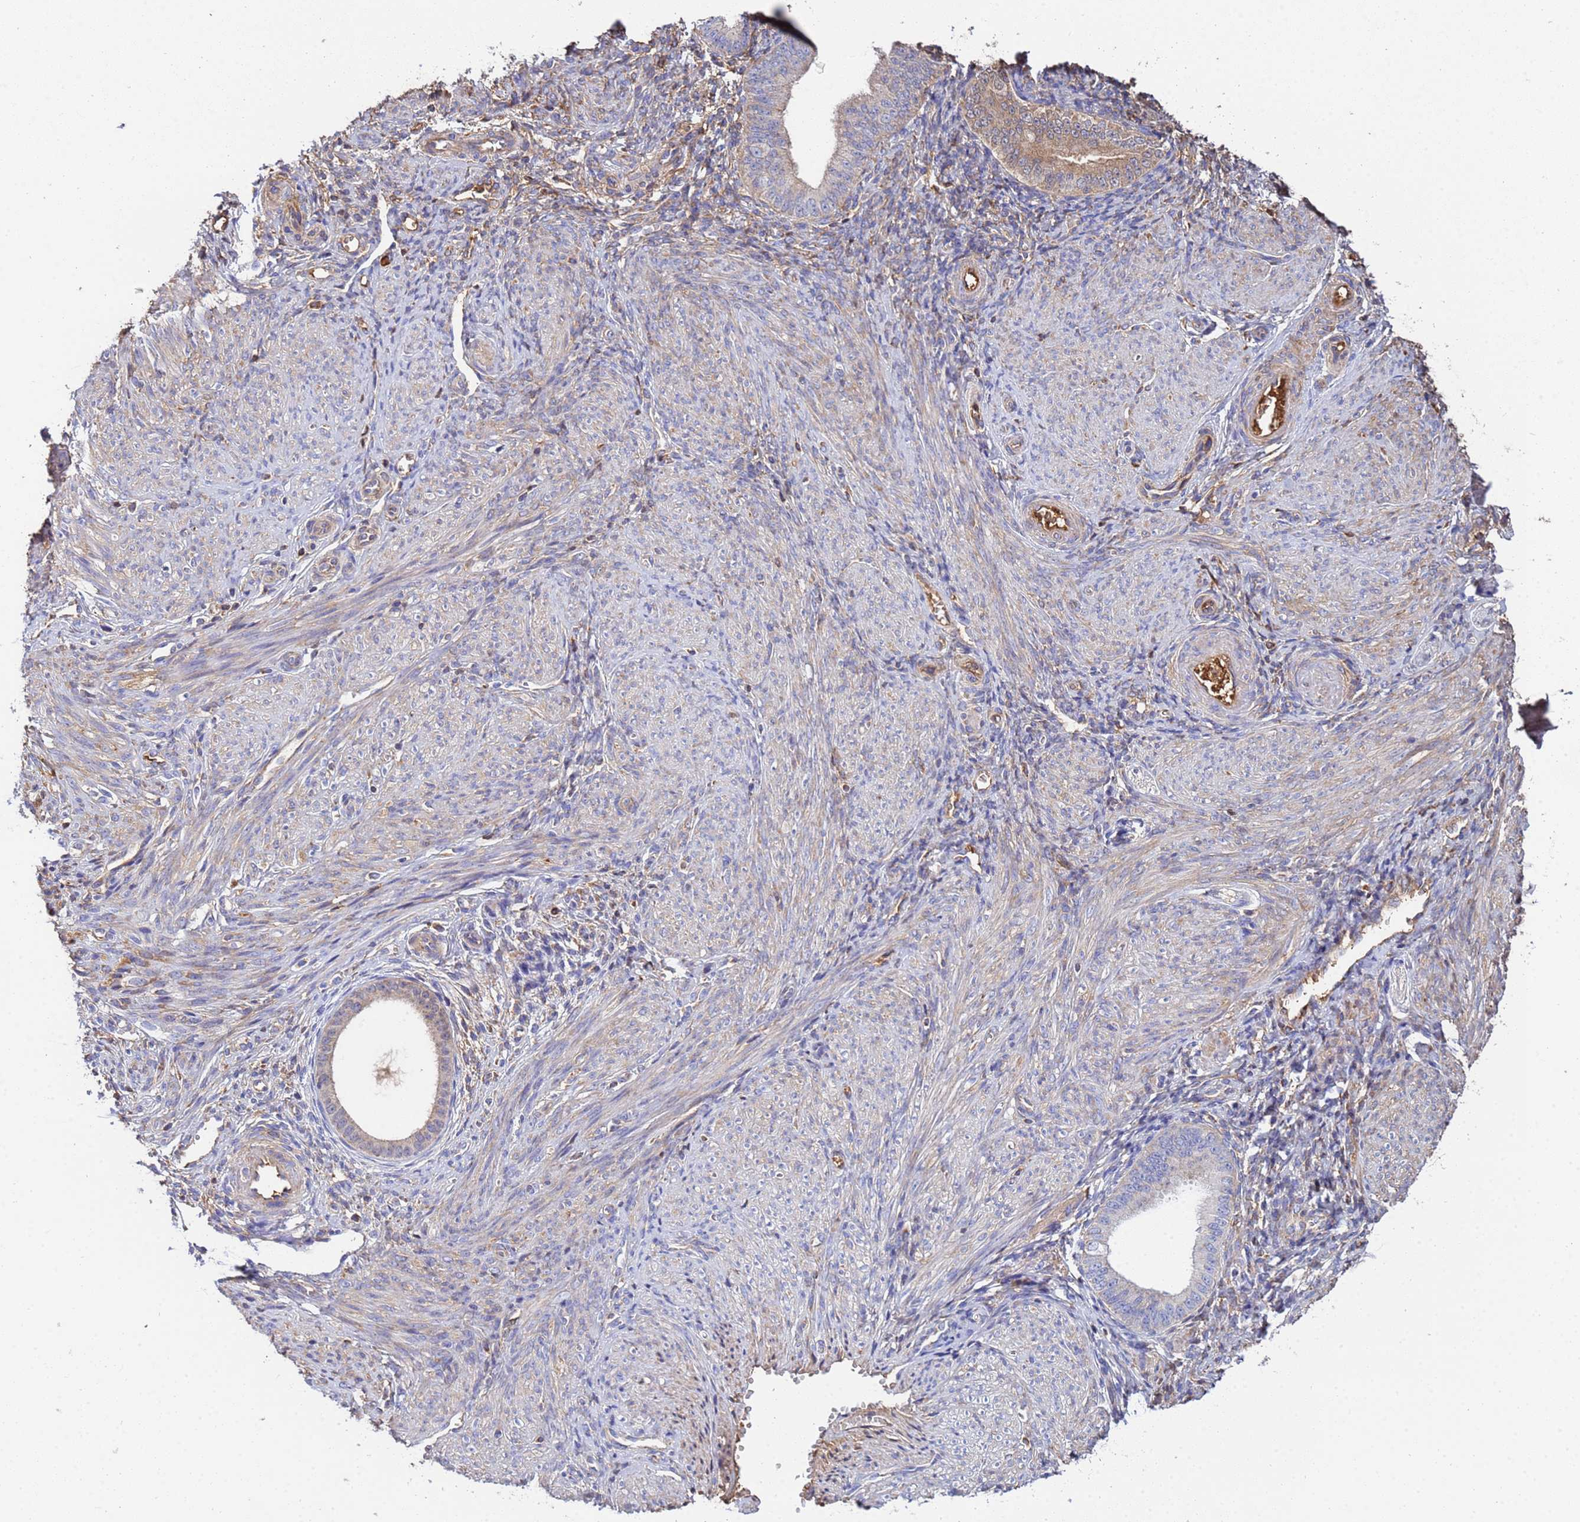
{"staining": {"intensity": "moderate", "quantity": "<25%", "location": "cytoplasmic/membranous,nuclear"}, "tissue": "endometrium", "cell_type": "Cells in endometrial stroma", "image_type": "normal", "snomed": [{"axis": "morphology", "description": "Normal tissue, NOS"}, {"axis": "topography", "description": "Endometrium"}], "caption": "Immunohistochemical staining of normal human endometrium reveals low levels of moderate cytoplasmic/membranous,nuclear positivity in approximately <25% of cells in endometrial stroma. (IHC, brightfield microscopy, high magnification).", "gene": "GLUD1", "patient": {"sex": "female", "age": 49}}